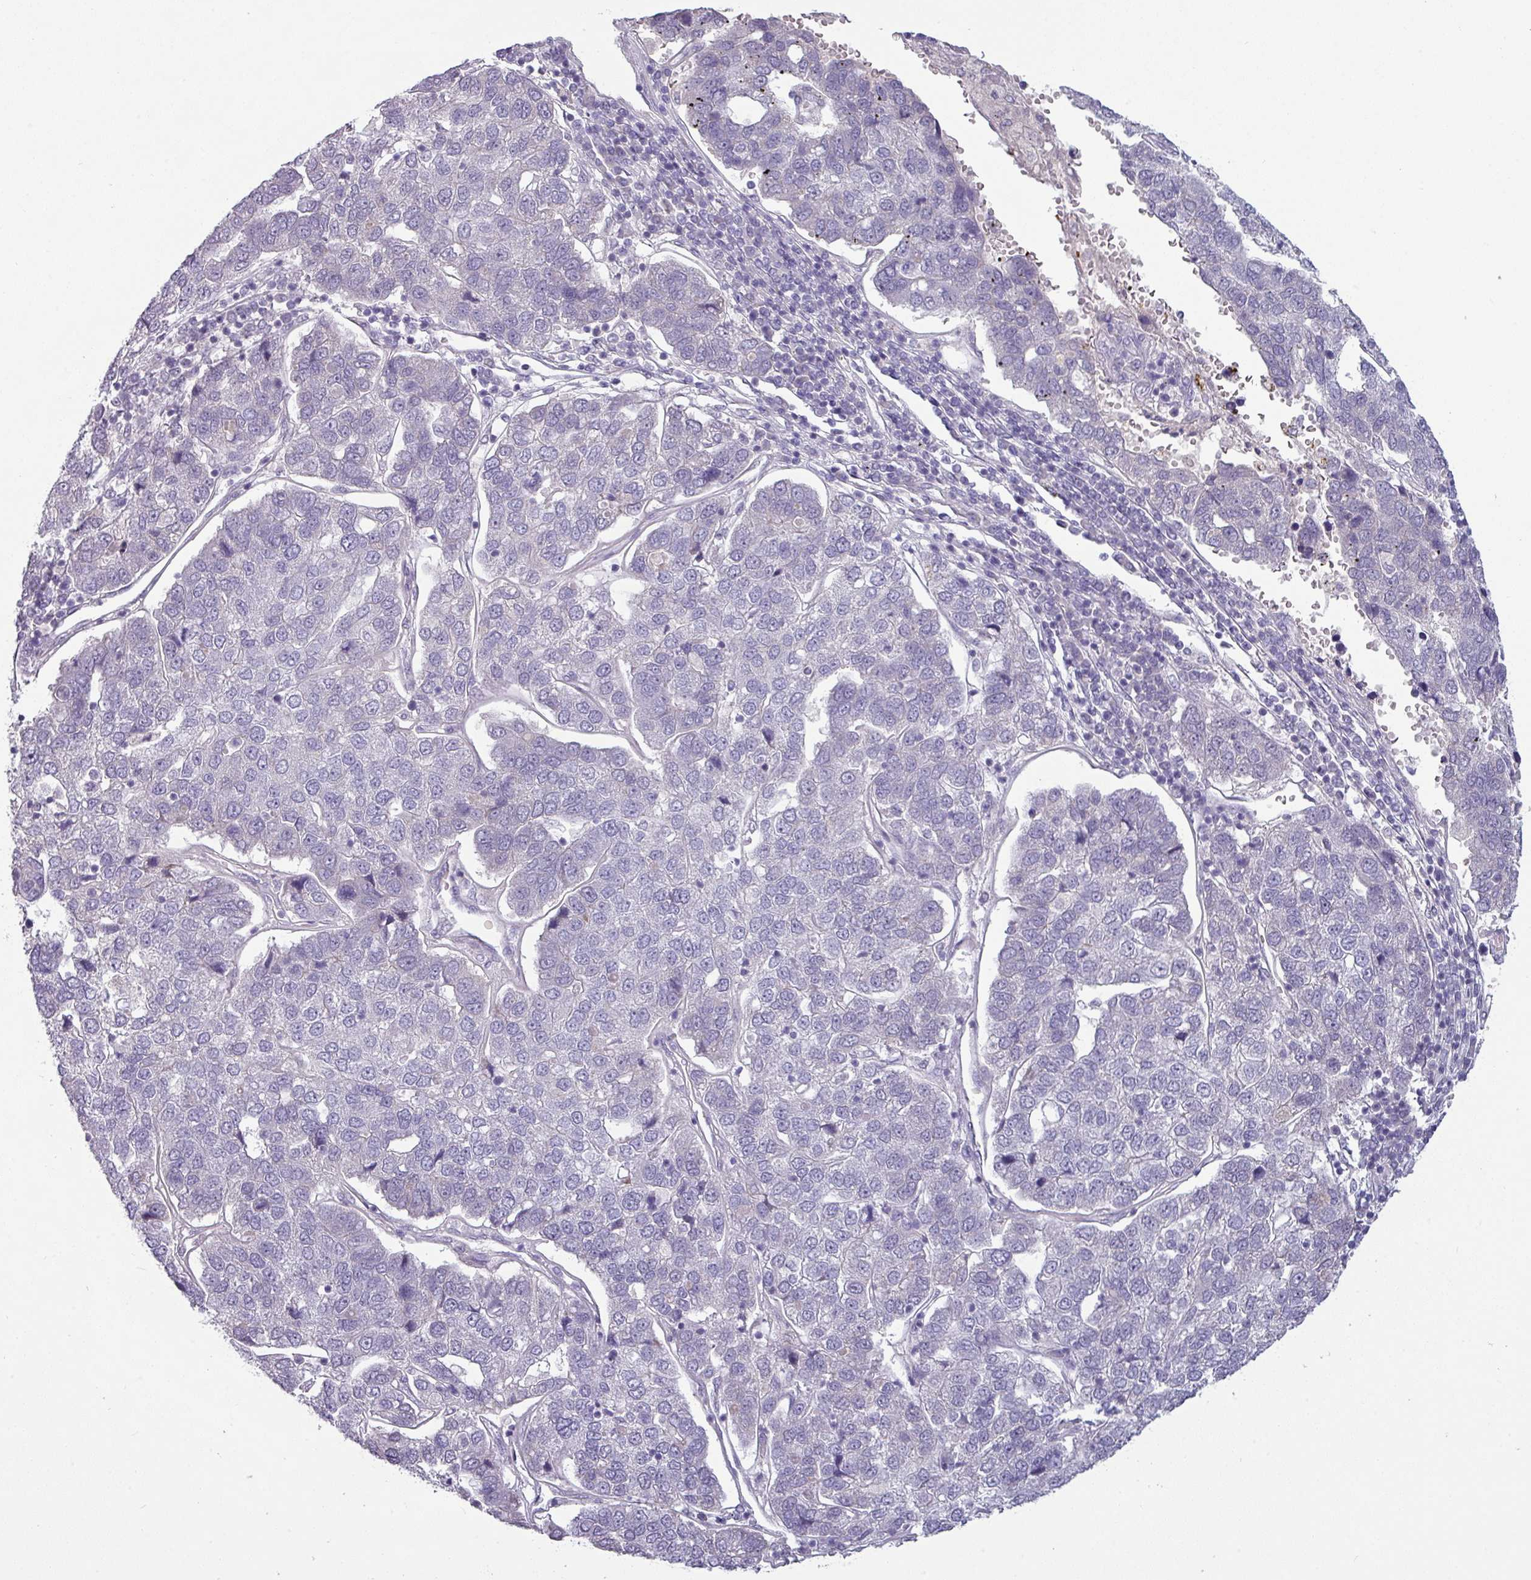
{"staining": {"intensity": "negative", "quantity": "none", "location": "none"}, "tissue": "pancreatic cancer", "cell_type": "Tumor cells", "image_type": "cancer", "snomed": [{"axis": "morphology", "description": "Adenocarcinoma, NOS"}, {"axis": "topography", "description": "Pancreas"}], "caption": "Micrograph shows no significant protein staining in tumor cells of pancreatic cancer.", "gene": "SLC26A9", "patient": {"sex": "female", "age": 61}}